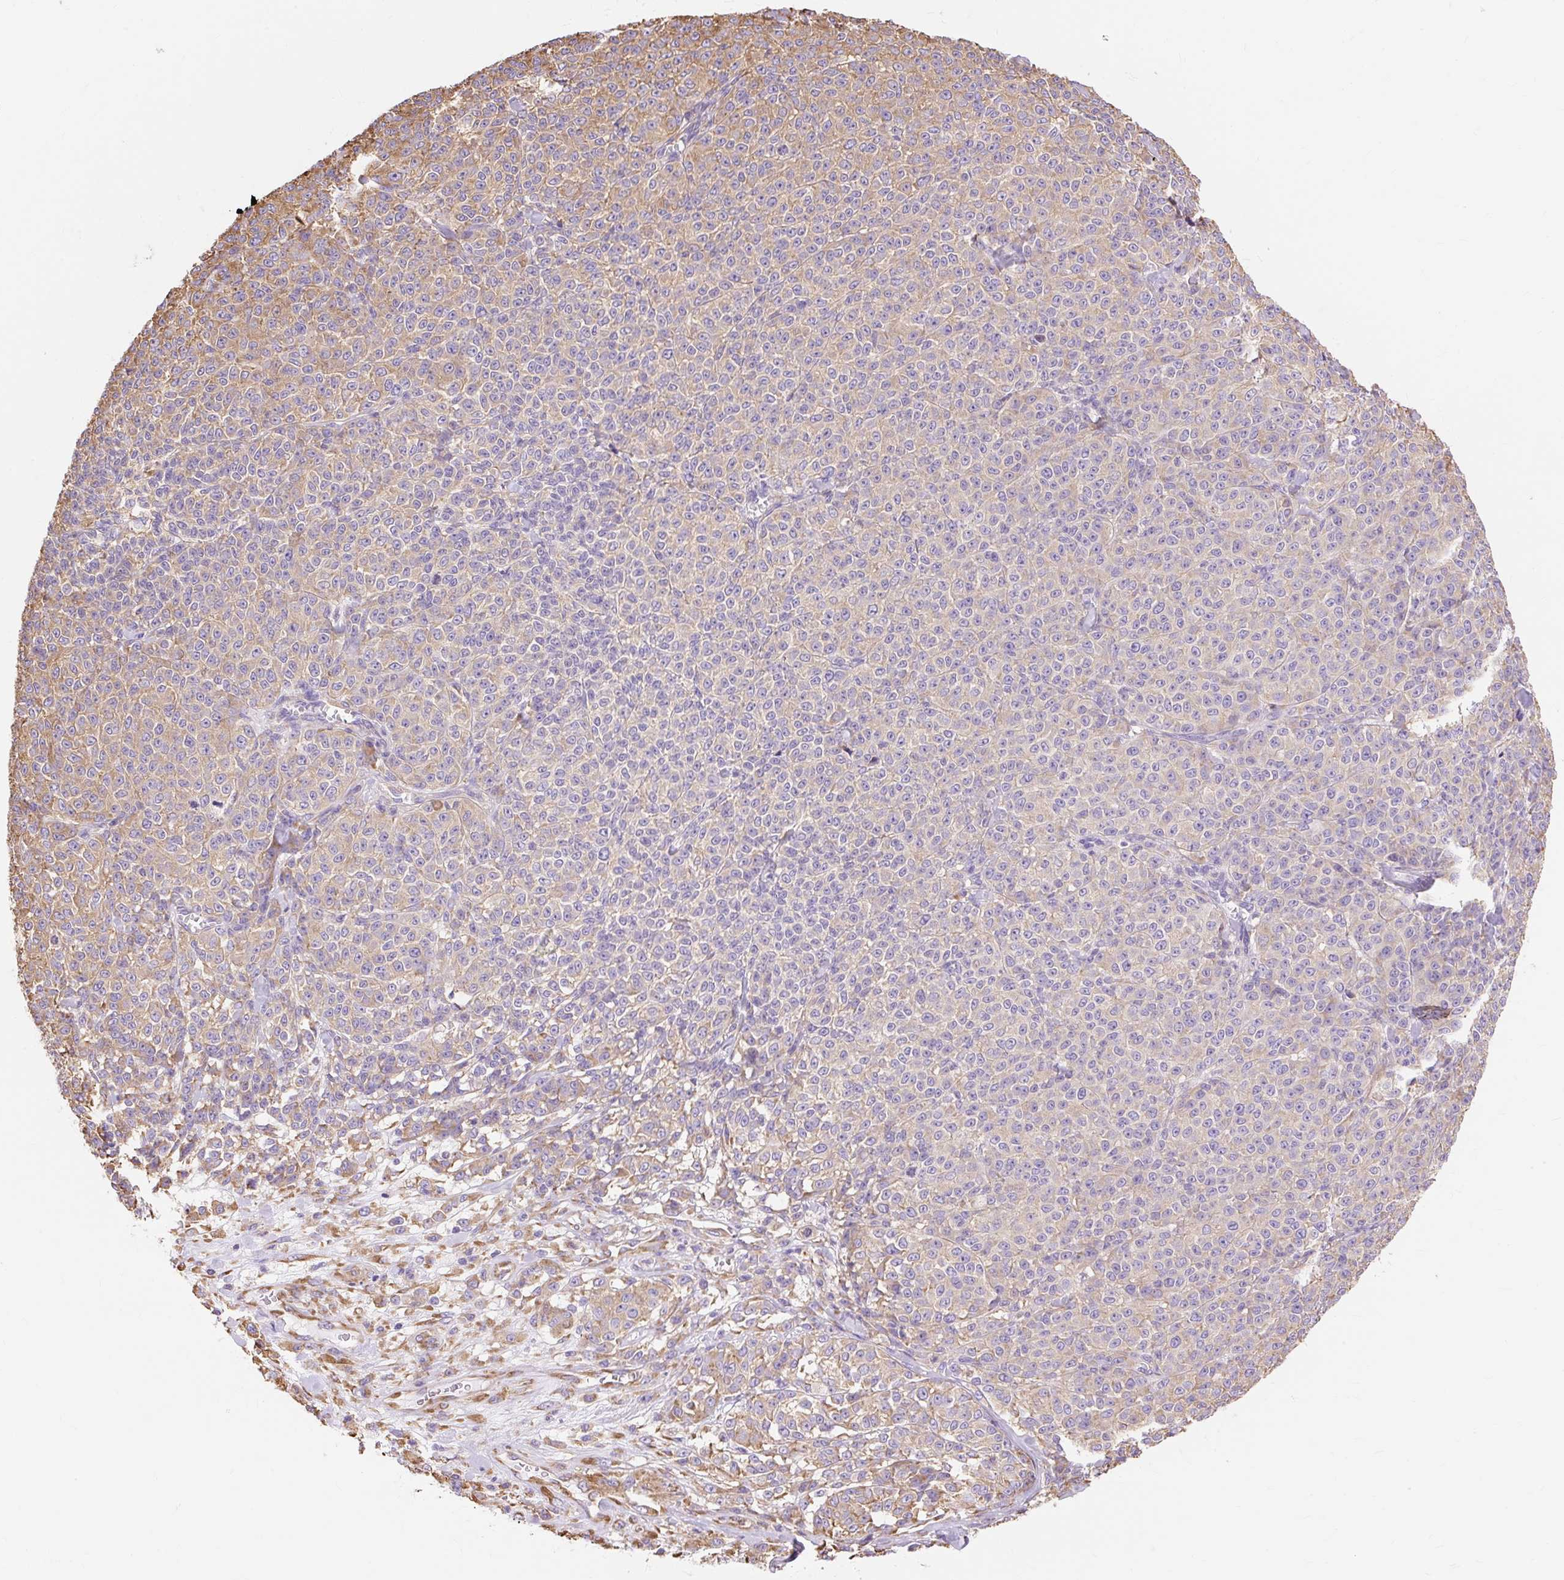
{"staining": {"intensity": "weak", "quantity": "25%-75%", "location": "cytoplasmic/membranous"}, "tissue": "melanoma", "cell_type": "Tumor cells", "image_type": "cancer", "snomed": [{"axis": "morphology", "description": "Normal tissue, NOS"}, {"axis": "morphology", "description": "Malignant melanoma, NOS"}, {"axis": "topography", "description": "Skin"}], "caption": "Malignant melanoma stained with a protein marker displays weak staining in tumor cells.", "gene": "RPS17", "patient": {"sex": "female", "age": 34}}